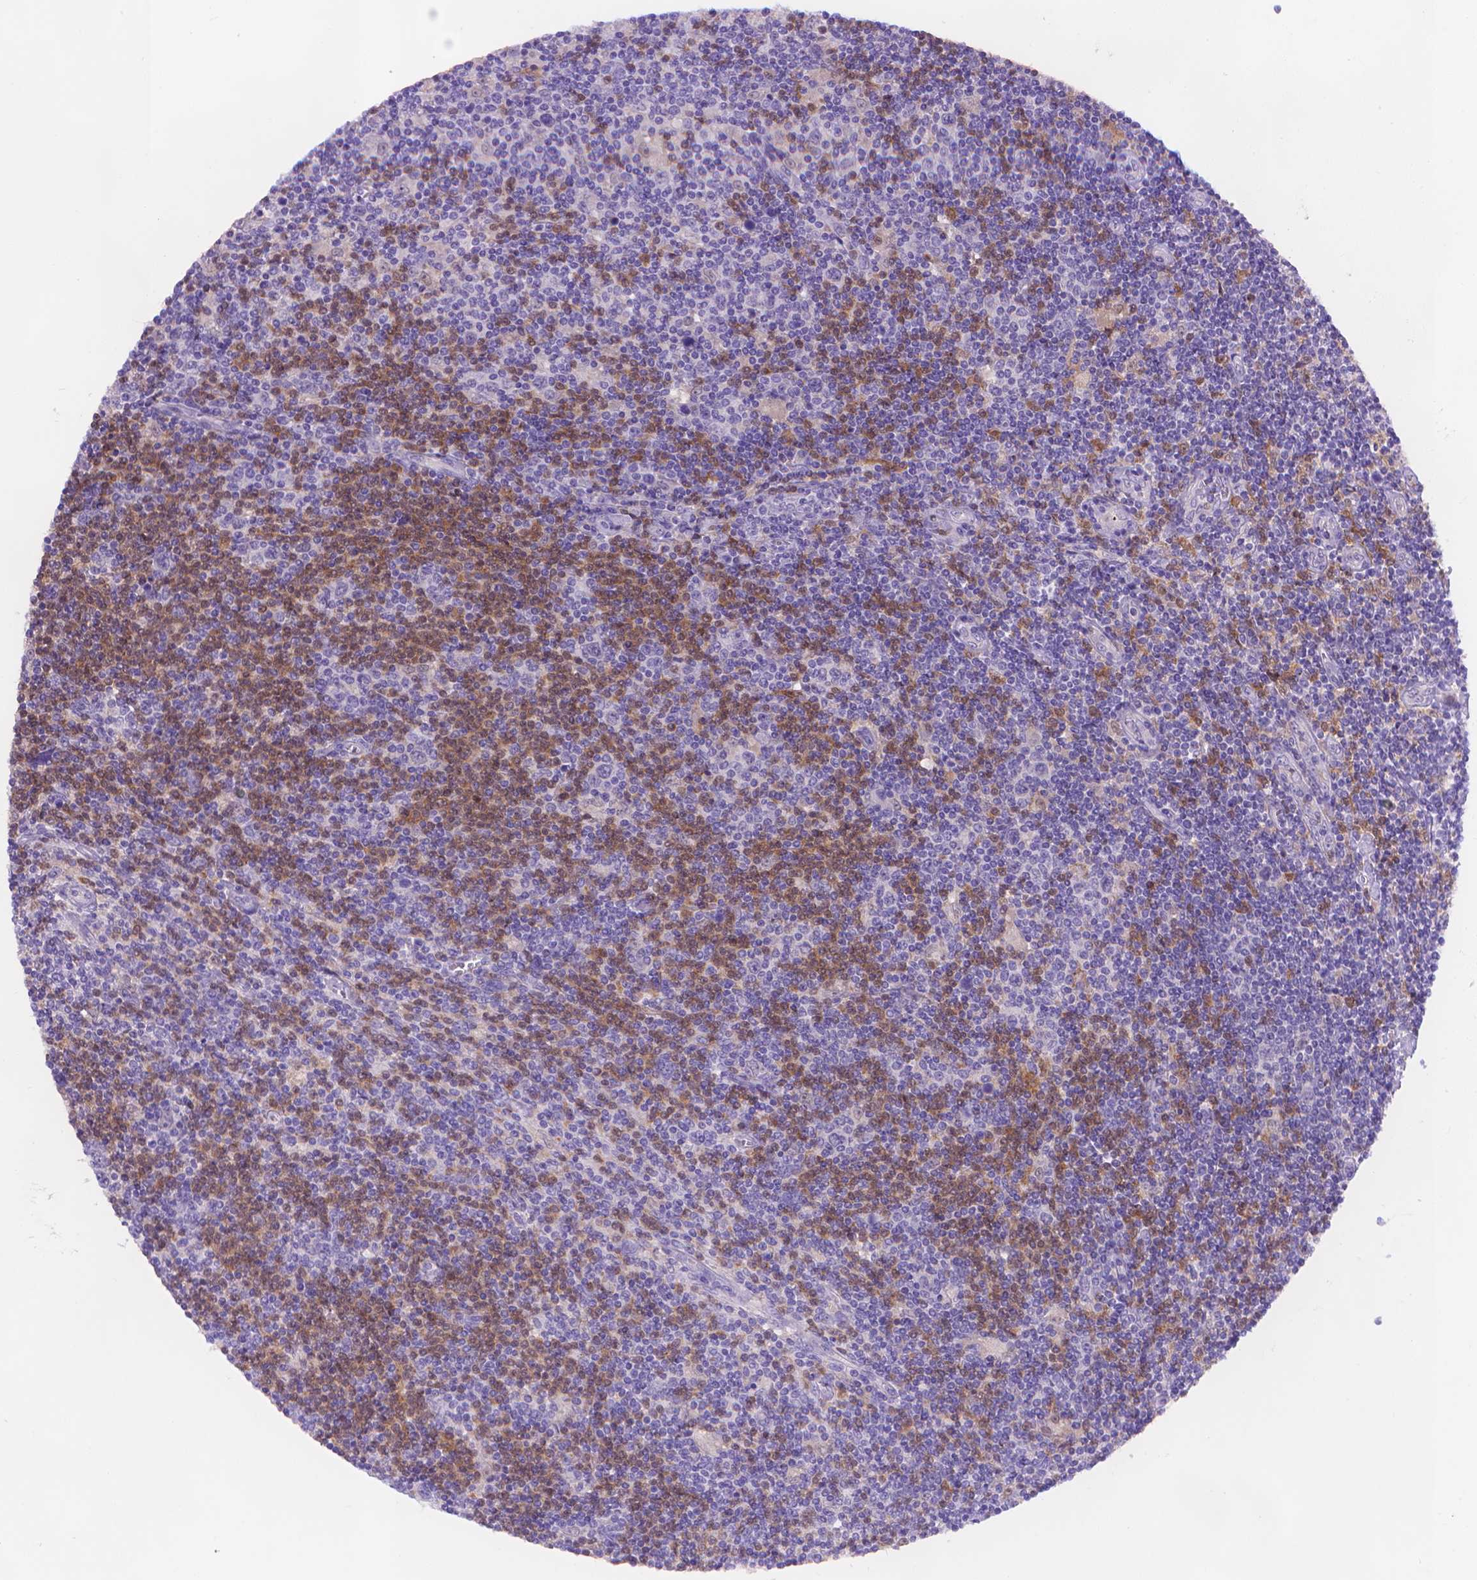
{"staining": {"intensity": "negative", "quantity": "none", "location": "none"}, "tissue": "lymphoma", "cell_type": "Tumor cells", "image_type": "cancer", "snomed": [{"axis": "morphology", "description": "Hodgkin's disease, NOS"}, {"axis": "topography", "description": "Lymph node"}], "caption": "Tumor cells are negative for protein expression in human lymphoma.", "gene": "FGD2", "patient": {"sex": "male", "age": 40}}